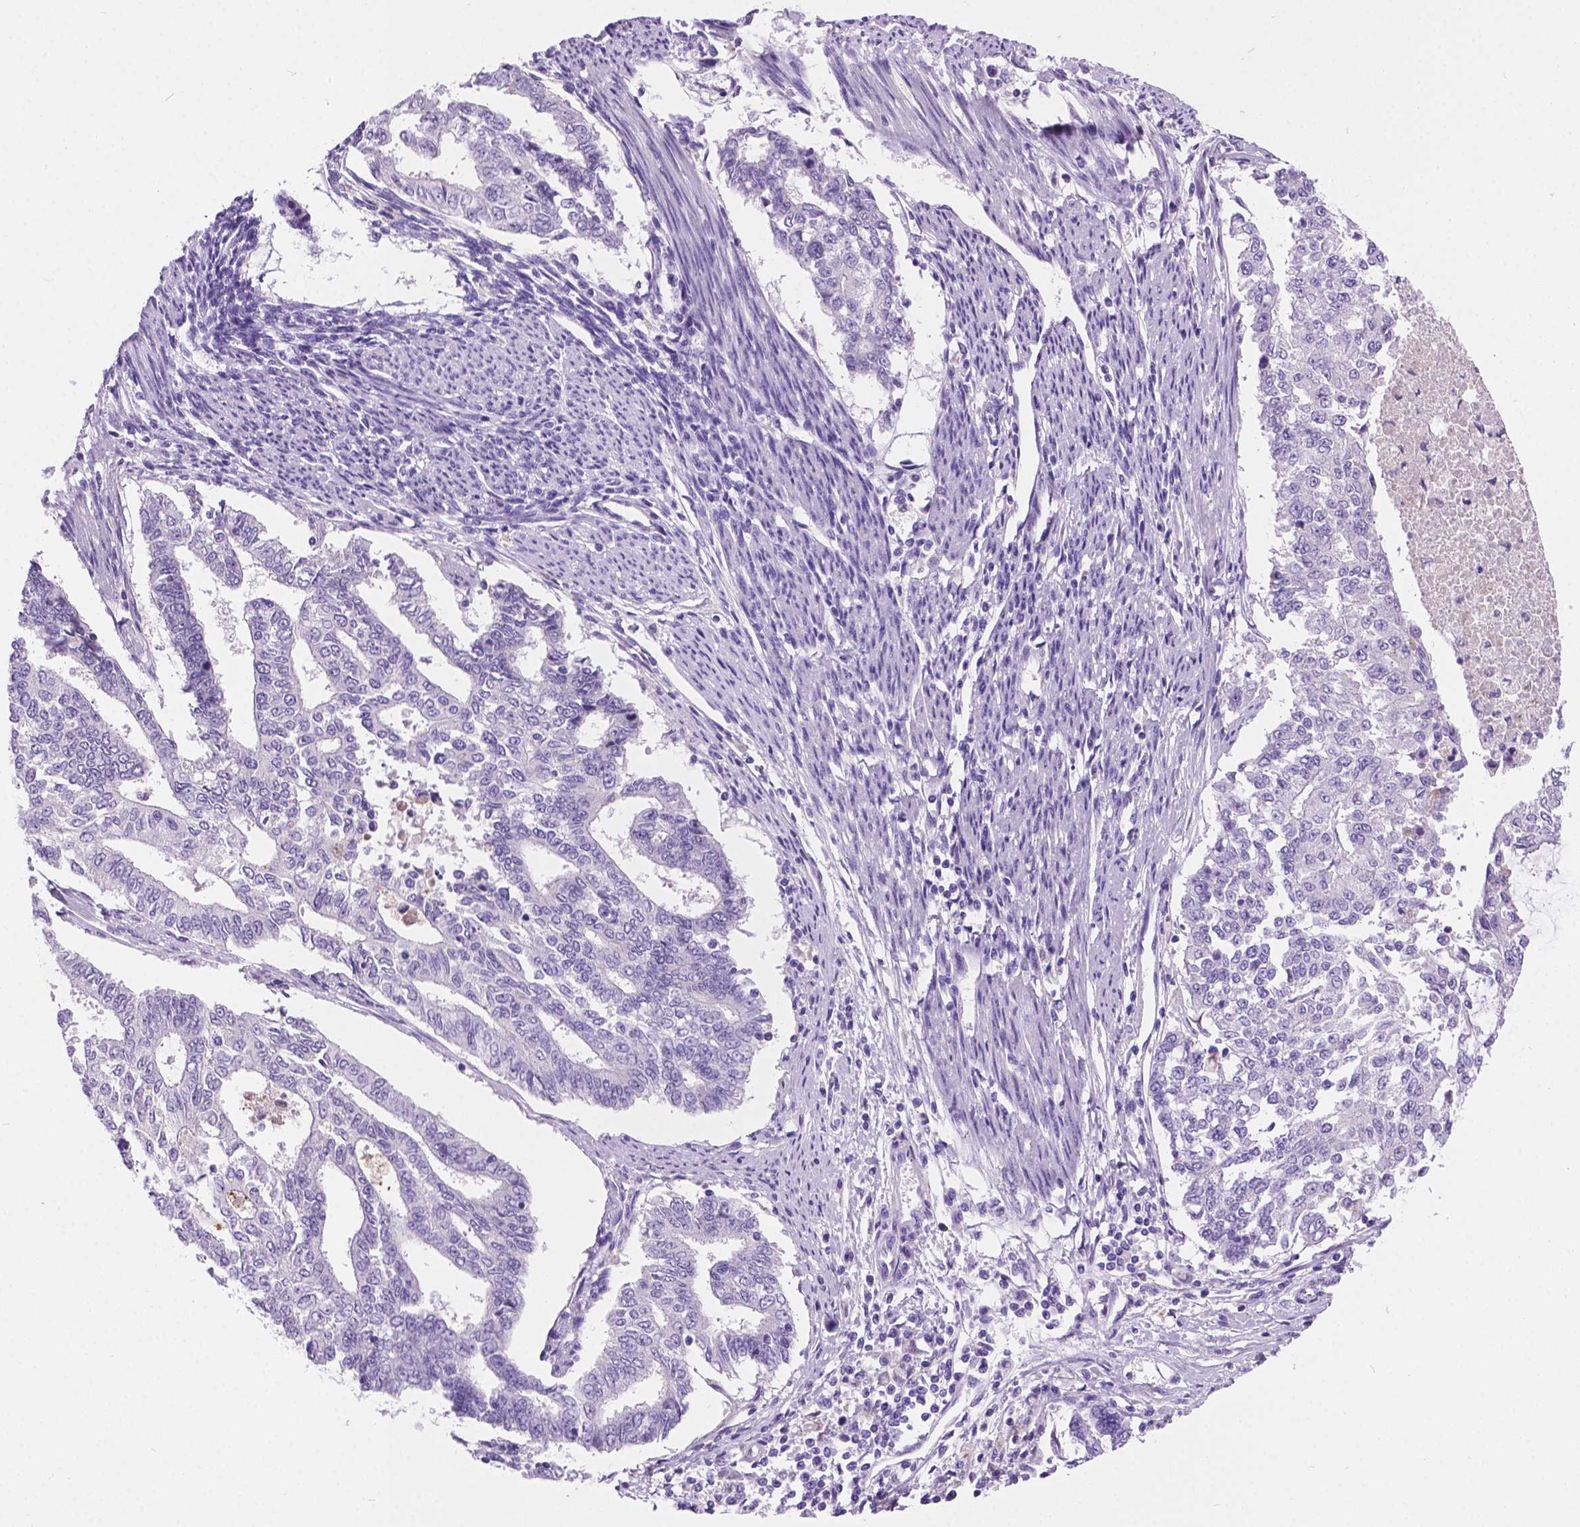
{"staining": {"intensity": "negative", "quantity": "none", "location": "none"}, "tissue": "endometrial cancer", "cell_type": "Tumor cells", "image_type": "cancer", "snomed": [{"axis": "morphology", "description": "Adenocarcinoma, NOS"}, {"axis": "topography", "description": "Uterus"}], "caption": "This is a image of immunohistochemistry (IHC) staining of endometrial cancer, which shows no staining in tumor cells.", "gene": "ARMS2", "patient": {"sex": "female", "age": 59}}